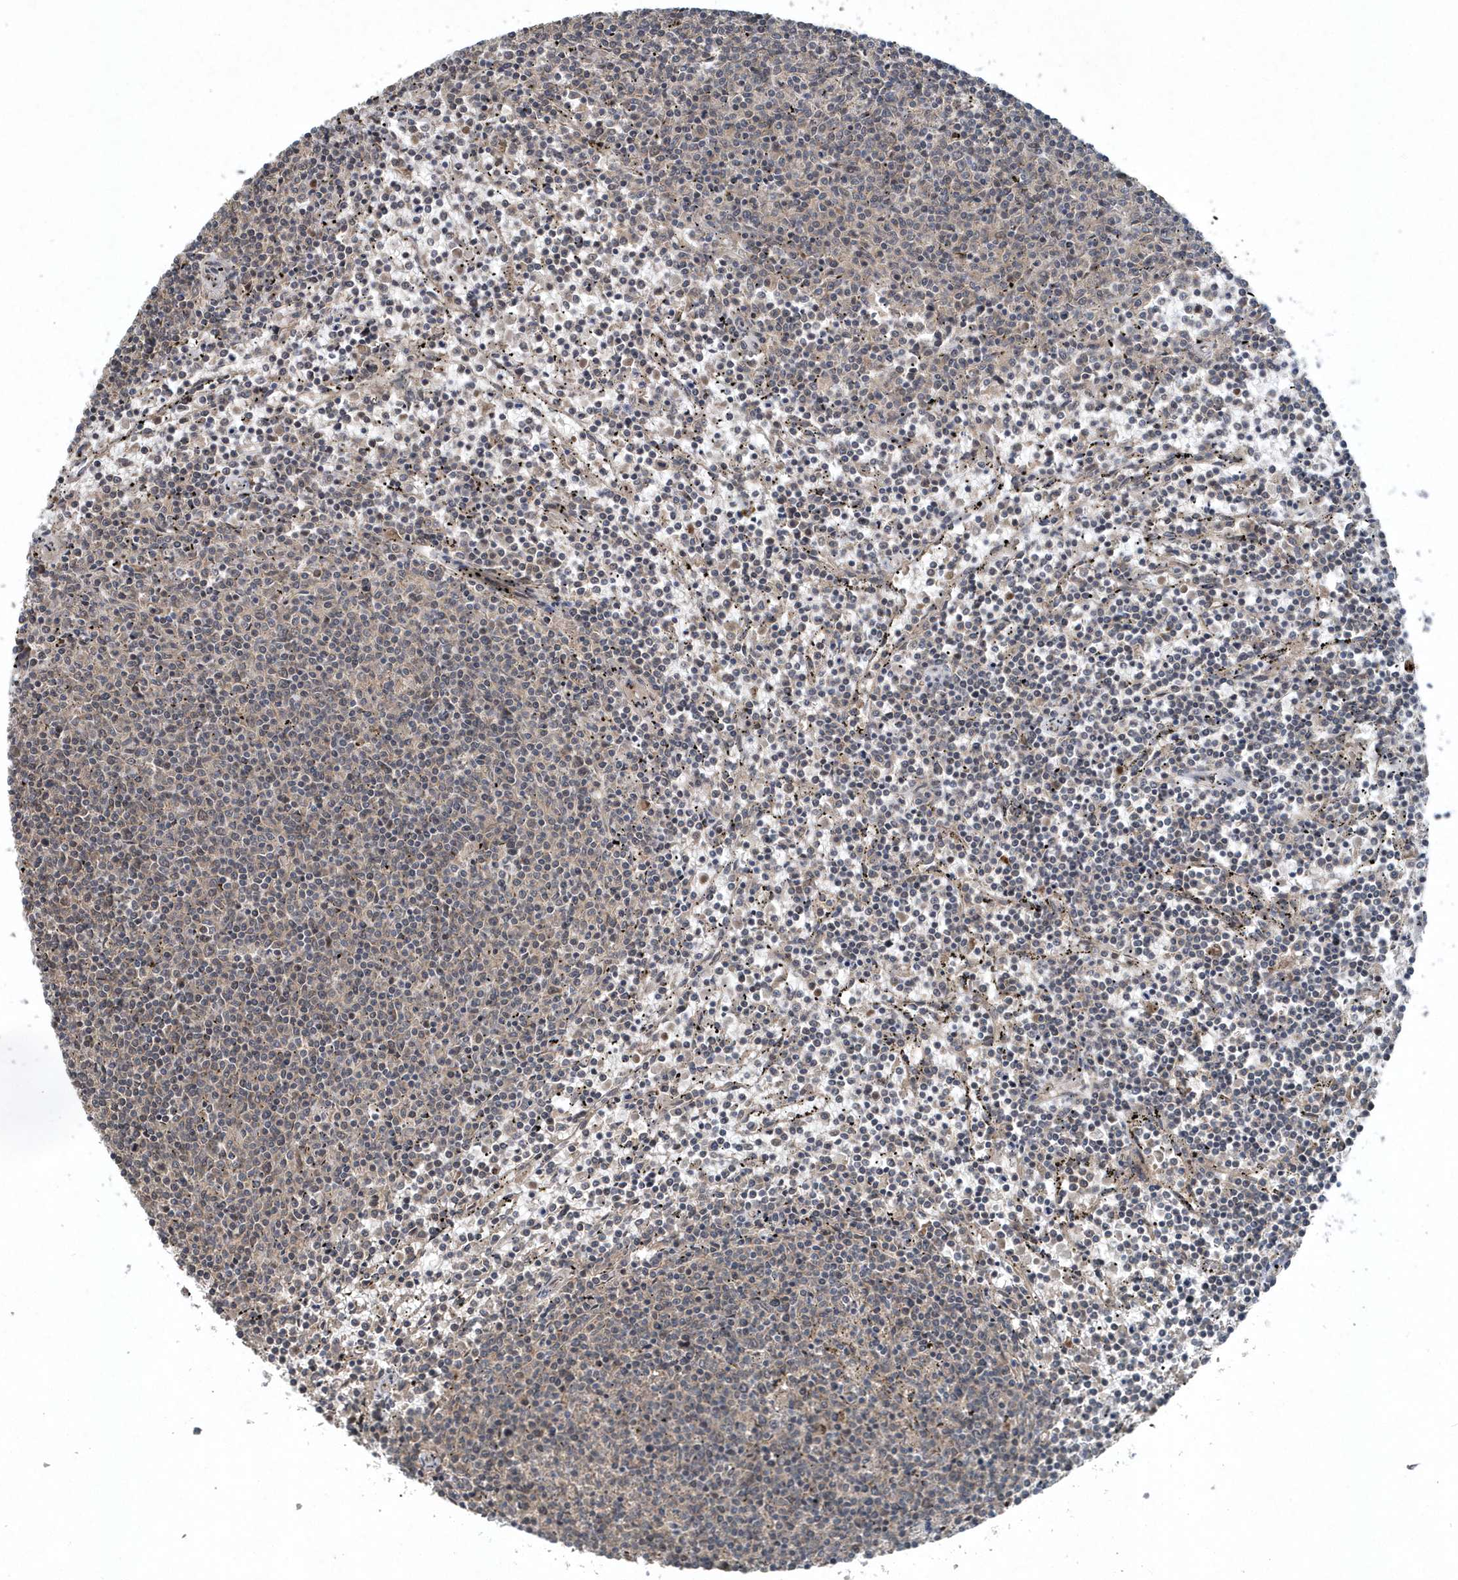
{"staining": {"intensity": "negative", "quantity": "none", "location": "none"}, "tissue": "lymphoma", "cell_type": "Tumor cells", "image_type": "cancer", "snomed": [{"axis": "morphology", "description": "Malignant lymphoma, non-Hodgkin's type, Low grade"}, {"axis": "topography", "description": "Spleen"}], "caption": "Immunohistochemistry micrograph of human malignant lymphoma, non-Hodgkin's type (low-grade) stained for a protein (brown), which exhibits no expression in tumor cells.", "gene": "QTRT2", "patient": {"sex": "female", "age": 50}}